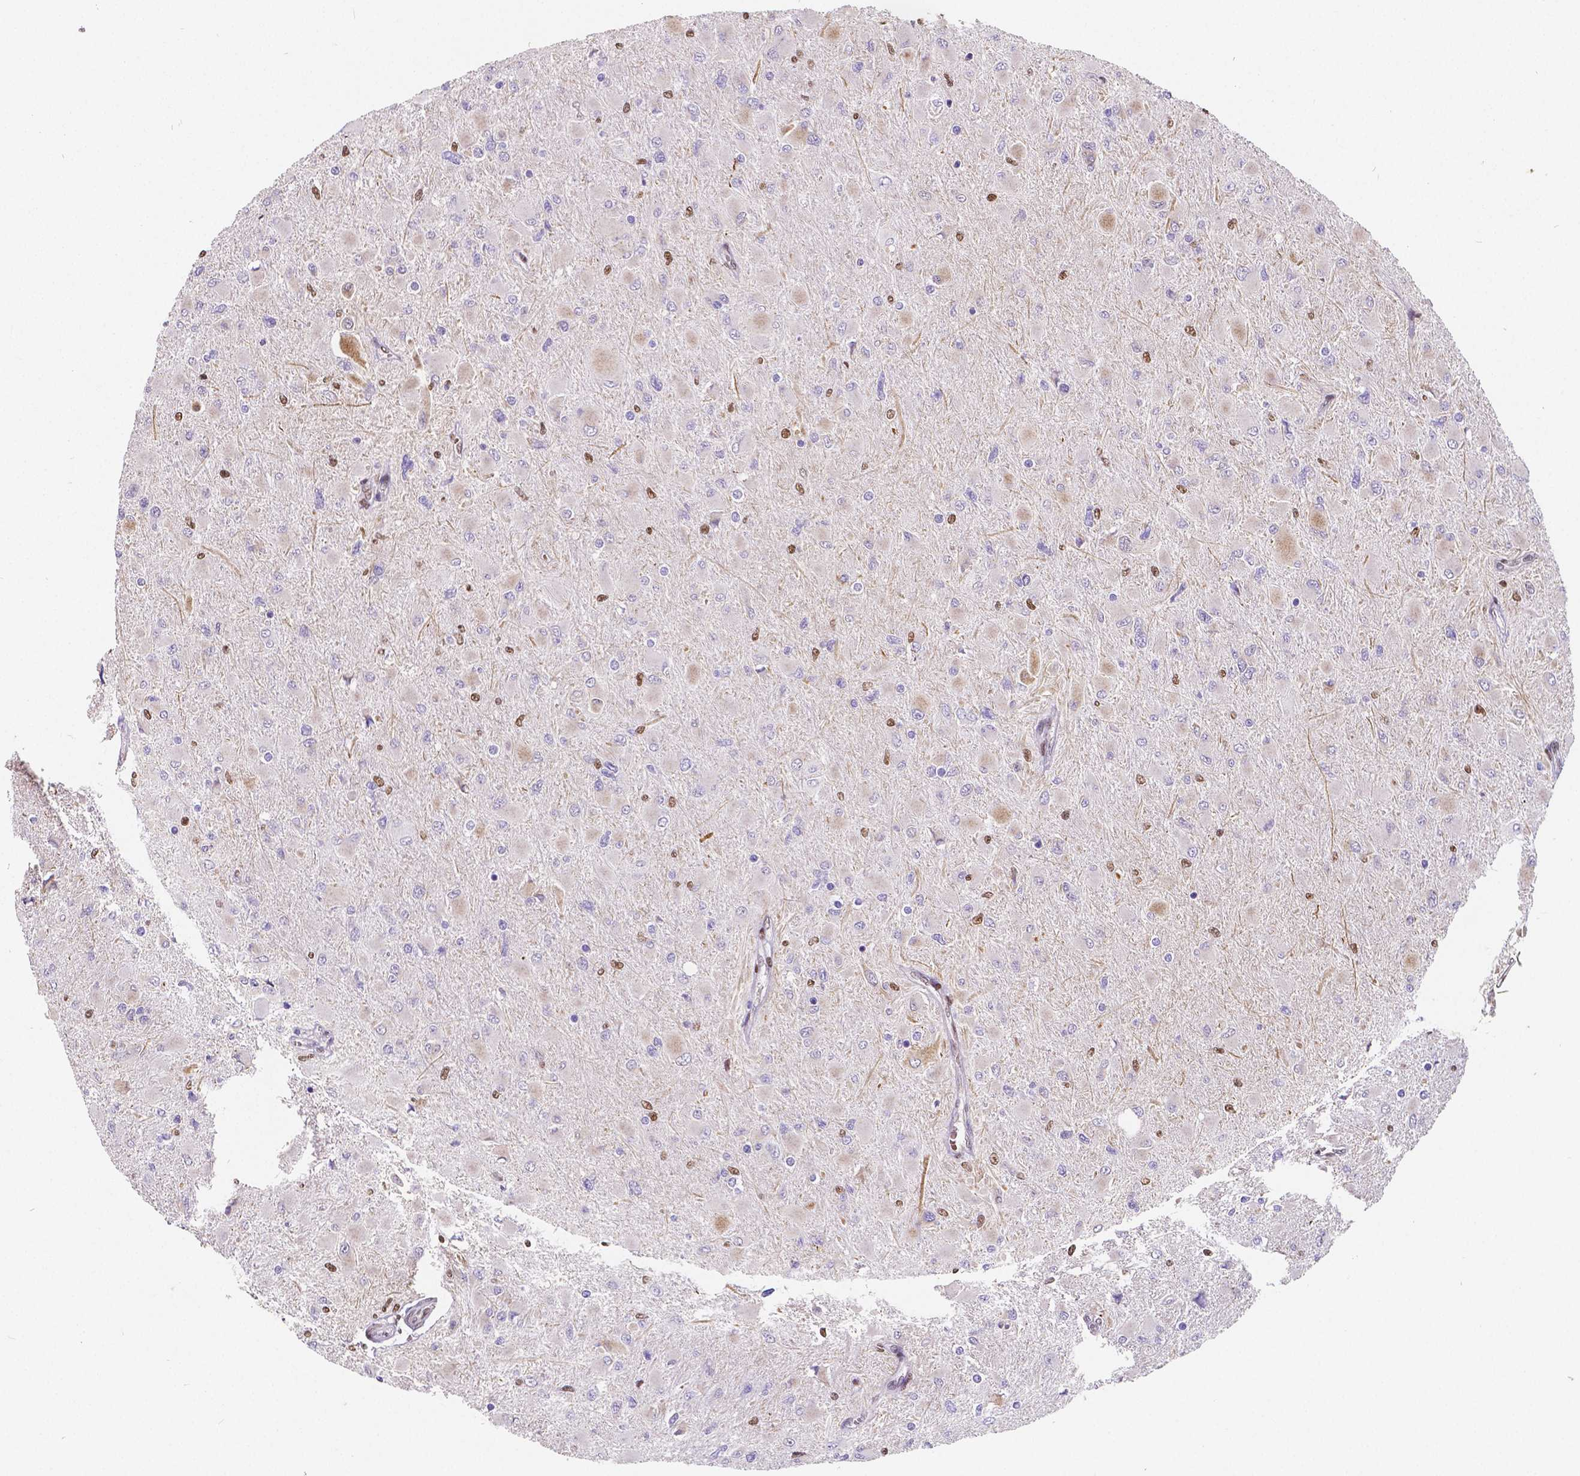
{"staining": {"intensity": "negative", "quantity": "none", "location": "none"}, "tissue": "glioma", "cell_type": "Tumor cells", "image_type": "cancer", "snomed": [{"axis": "morphology", "description": "Glioma, malignant, High grade"}, {"axis": "topography", "description": "Cerebral cortex"}], "caption": "Histopathology image shows no significant protein expression in tumor cells of malignant glioma (high-grade).", "gene": "MEF2C", "patient": {"sex": "female", "age": 36}}